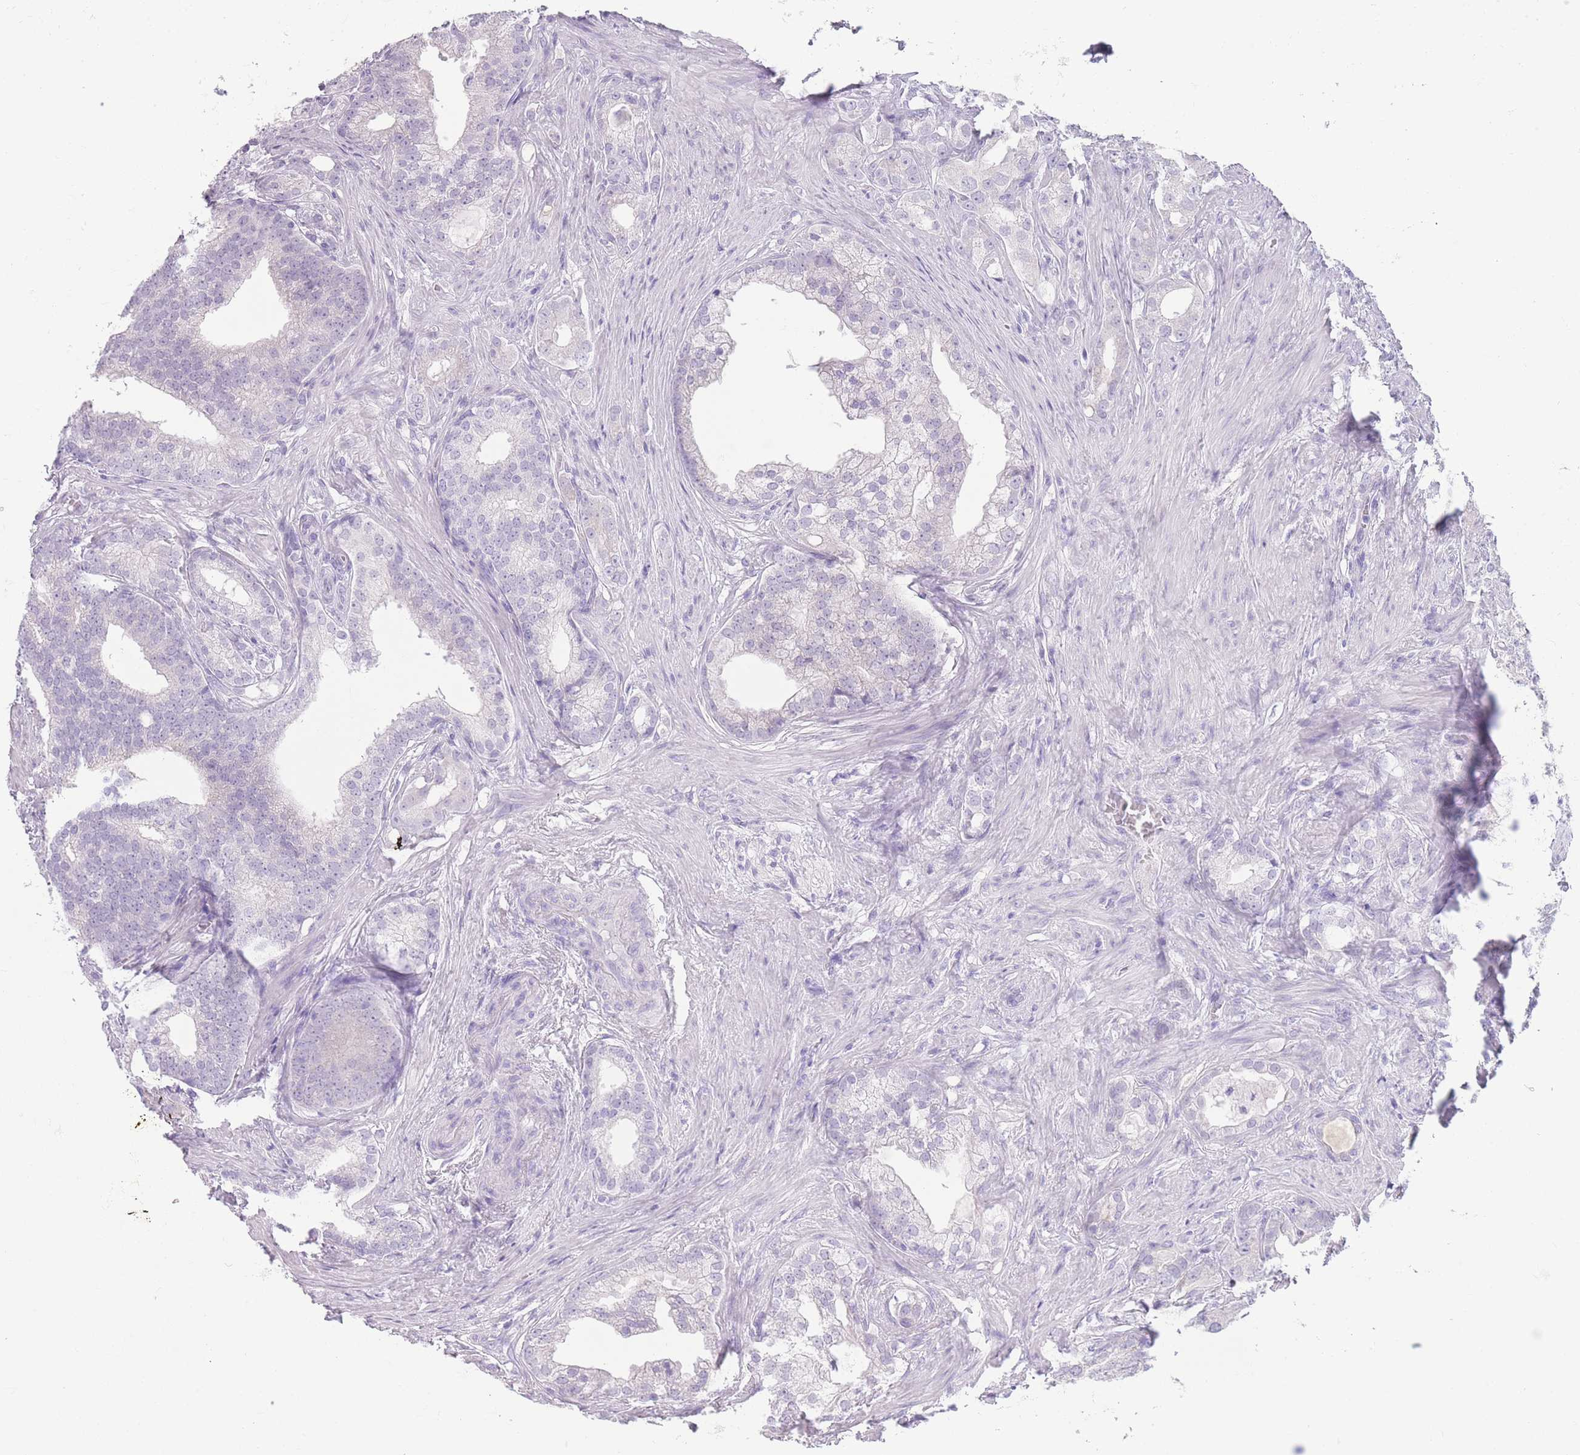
{"staining": {"intensity": "negative", "quantity": "none", "location": "none"}, "tissue": "prostate cancer", "cell_type": "Tumor cells", "image_type": "cancer", "snomed": [{"axis": "morphology", "description": "Adenocarcinoma, Low grade"}, {"axis": "topography", "description": "Prostate"}], "caption": "The immunohistochemistry (IHC) photomicrograph has no significant staining in tumor cells of prostate cancer tissue.", "gene": "DCANP1", "patient": {"sex": "male", "age": 71}}